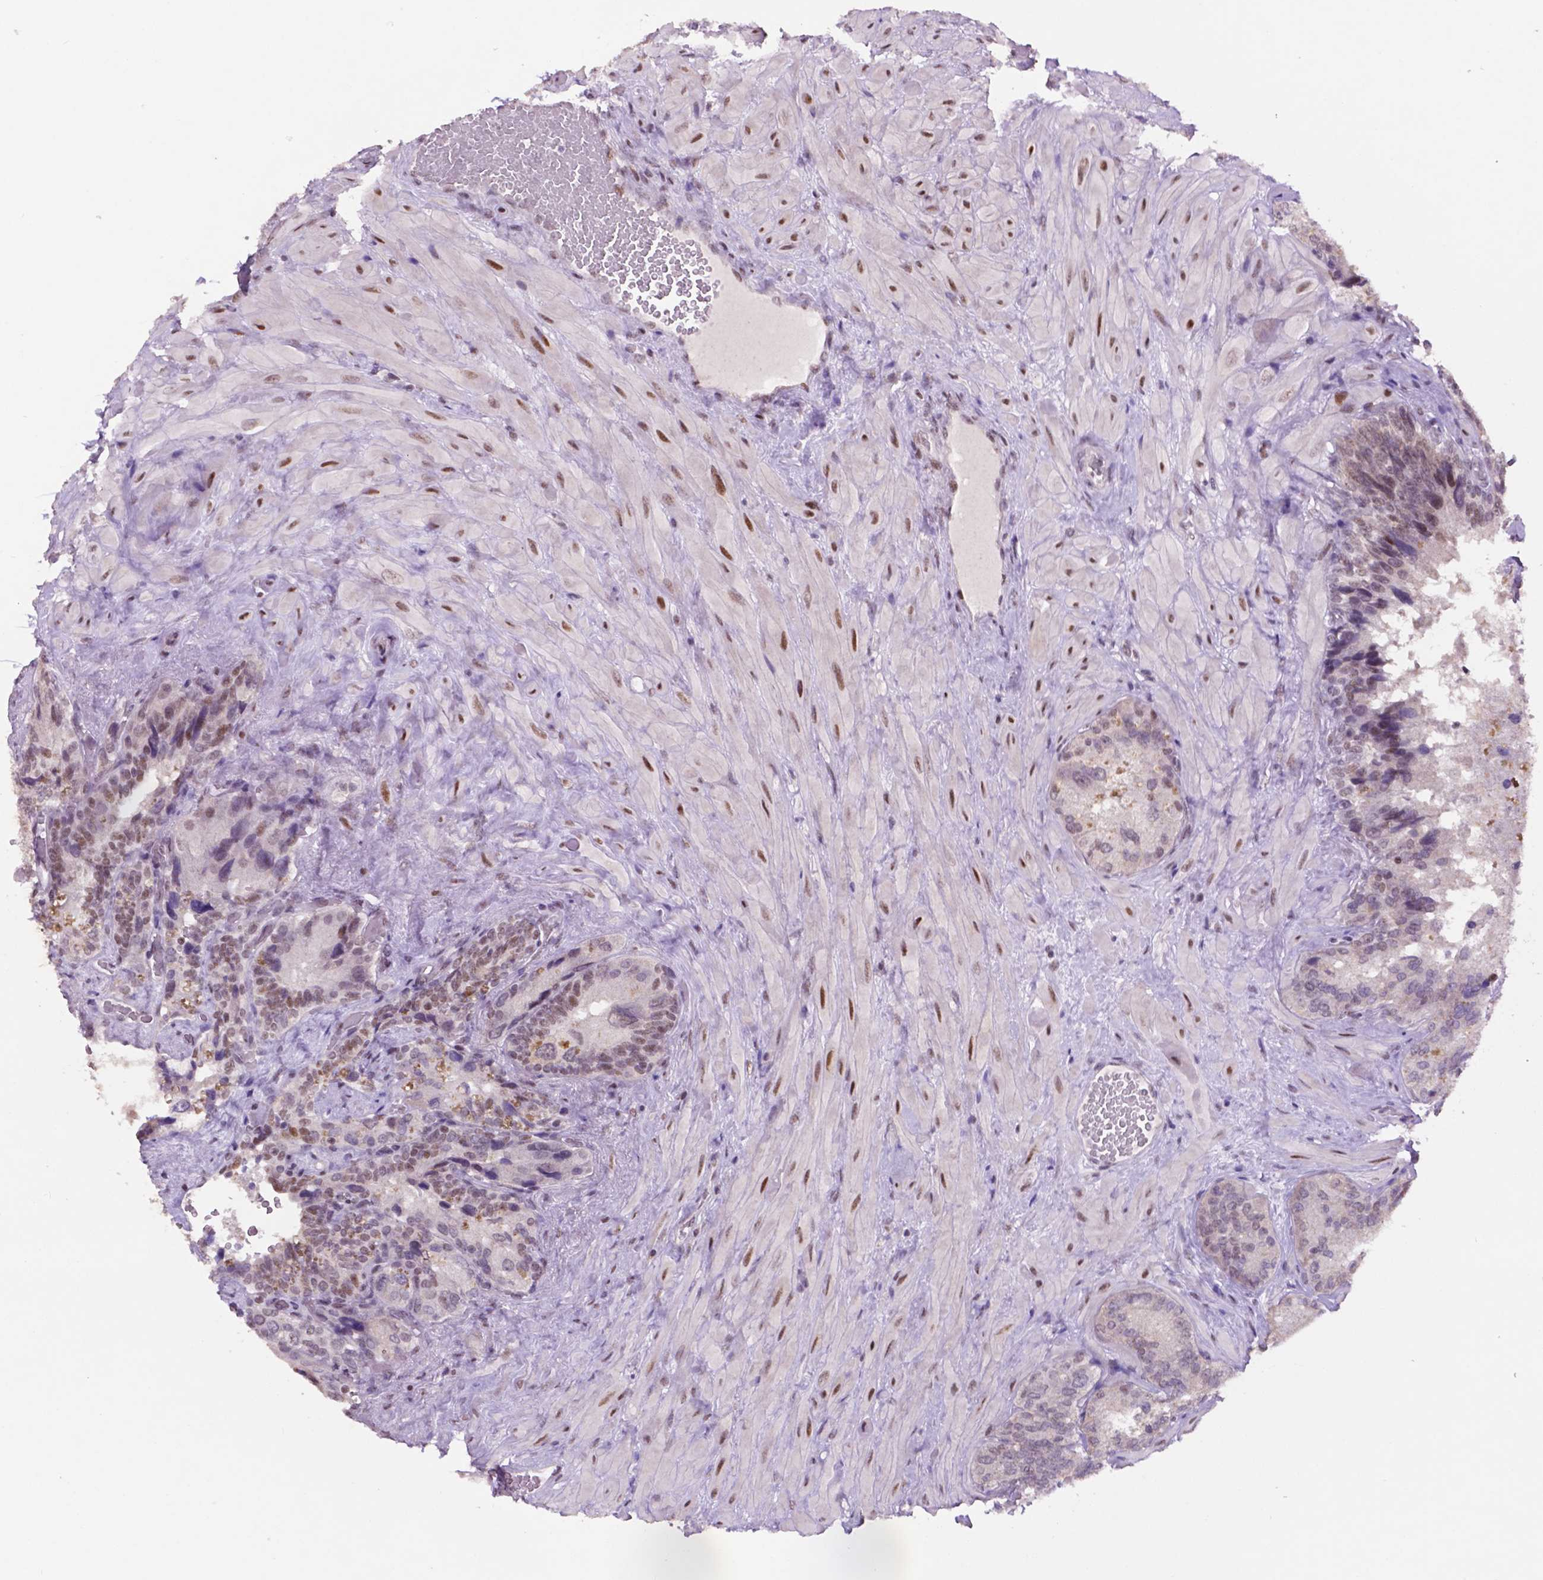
{"staining": {"intensity": "moderate", "quantity": "<25%", "location": "nuclear"}, "tissue": "seminal vesicle", "cell_type": "Glandular cells", "image_type": "normal", "snomed": [{"axis": "morphology", "description": "Normal tissue, NOS"}, {"axis": "topography", "description": "Seminal veicle"}], "caption": "Protein expression analysis of unremarkable seminal vesicle reveals moderate nuclear expression in approximately <25% of glandular cells.", "gene": "NCOR1", "patient": {"sex": "male", "age": 69}}